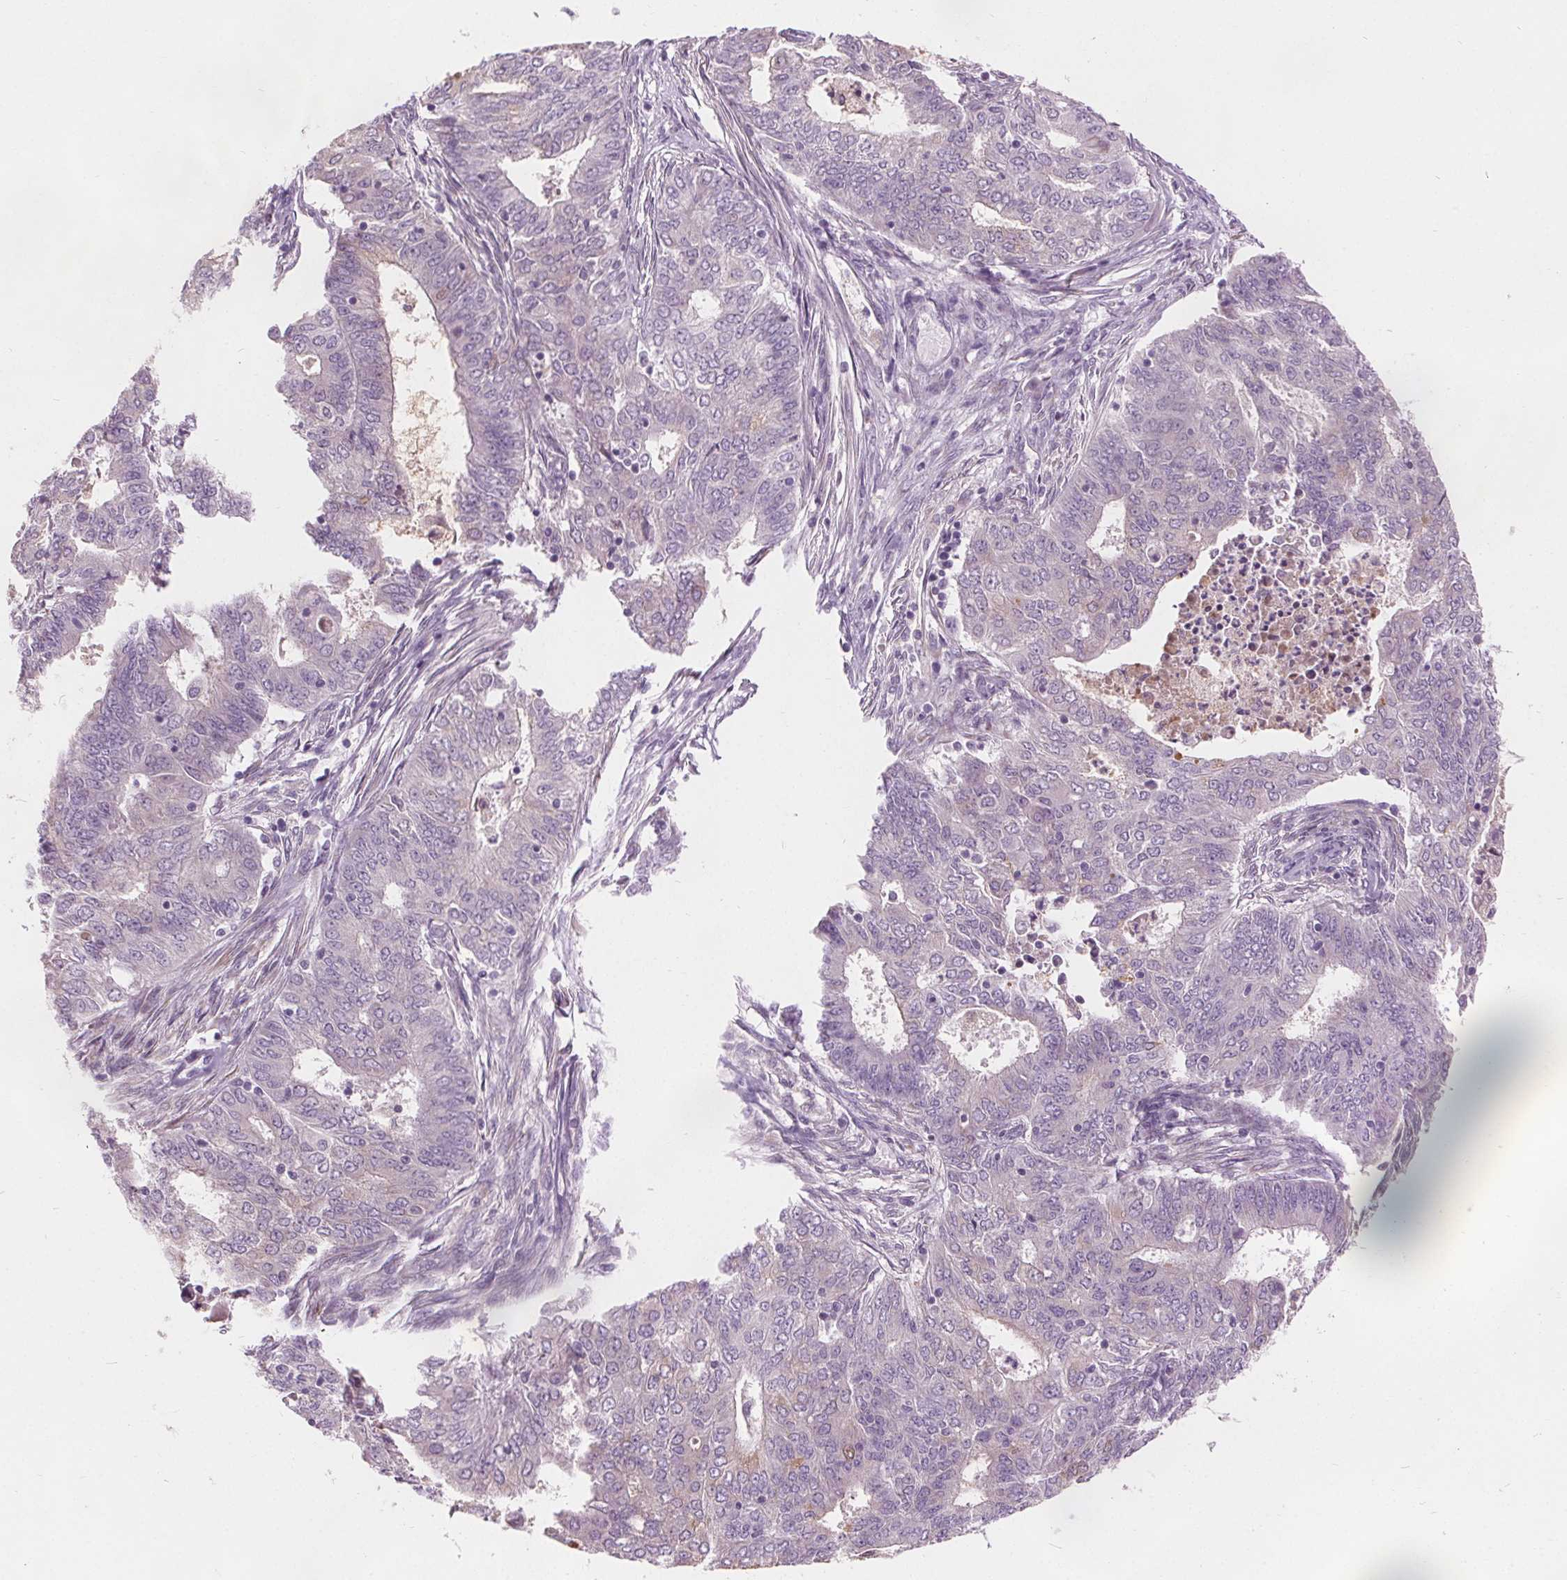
{"staining": {"intensity": "negative", "quantity": "none", "location": "none"}, "tissue": "endometrial cancer", "cell_type": "Tumor cells", "image_type": "cancer", "snomed": [{"axis": "morphology", "description": "Adenocarcinoma, NOS"}, {"axis": "topography", "description": "Endometrium"}], "caption": "Immunohistochemistry (IHC) photomicrograph of endometrial adenocarcinoma stained for a protein (brown), which demonstrates no staining in tumor cells. (Stains: DAB (3,3'-diaminobenzidine) IHC with hematoxylin counter stain, Microscopy: brightfield microscopy at high magnification).", "gene": "ACOX2", "patient": {"sex": "female", "age": 62}}